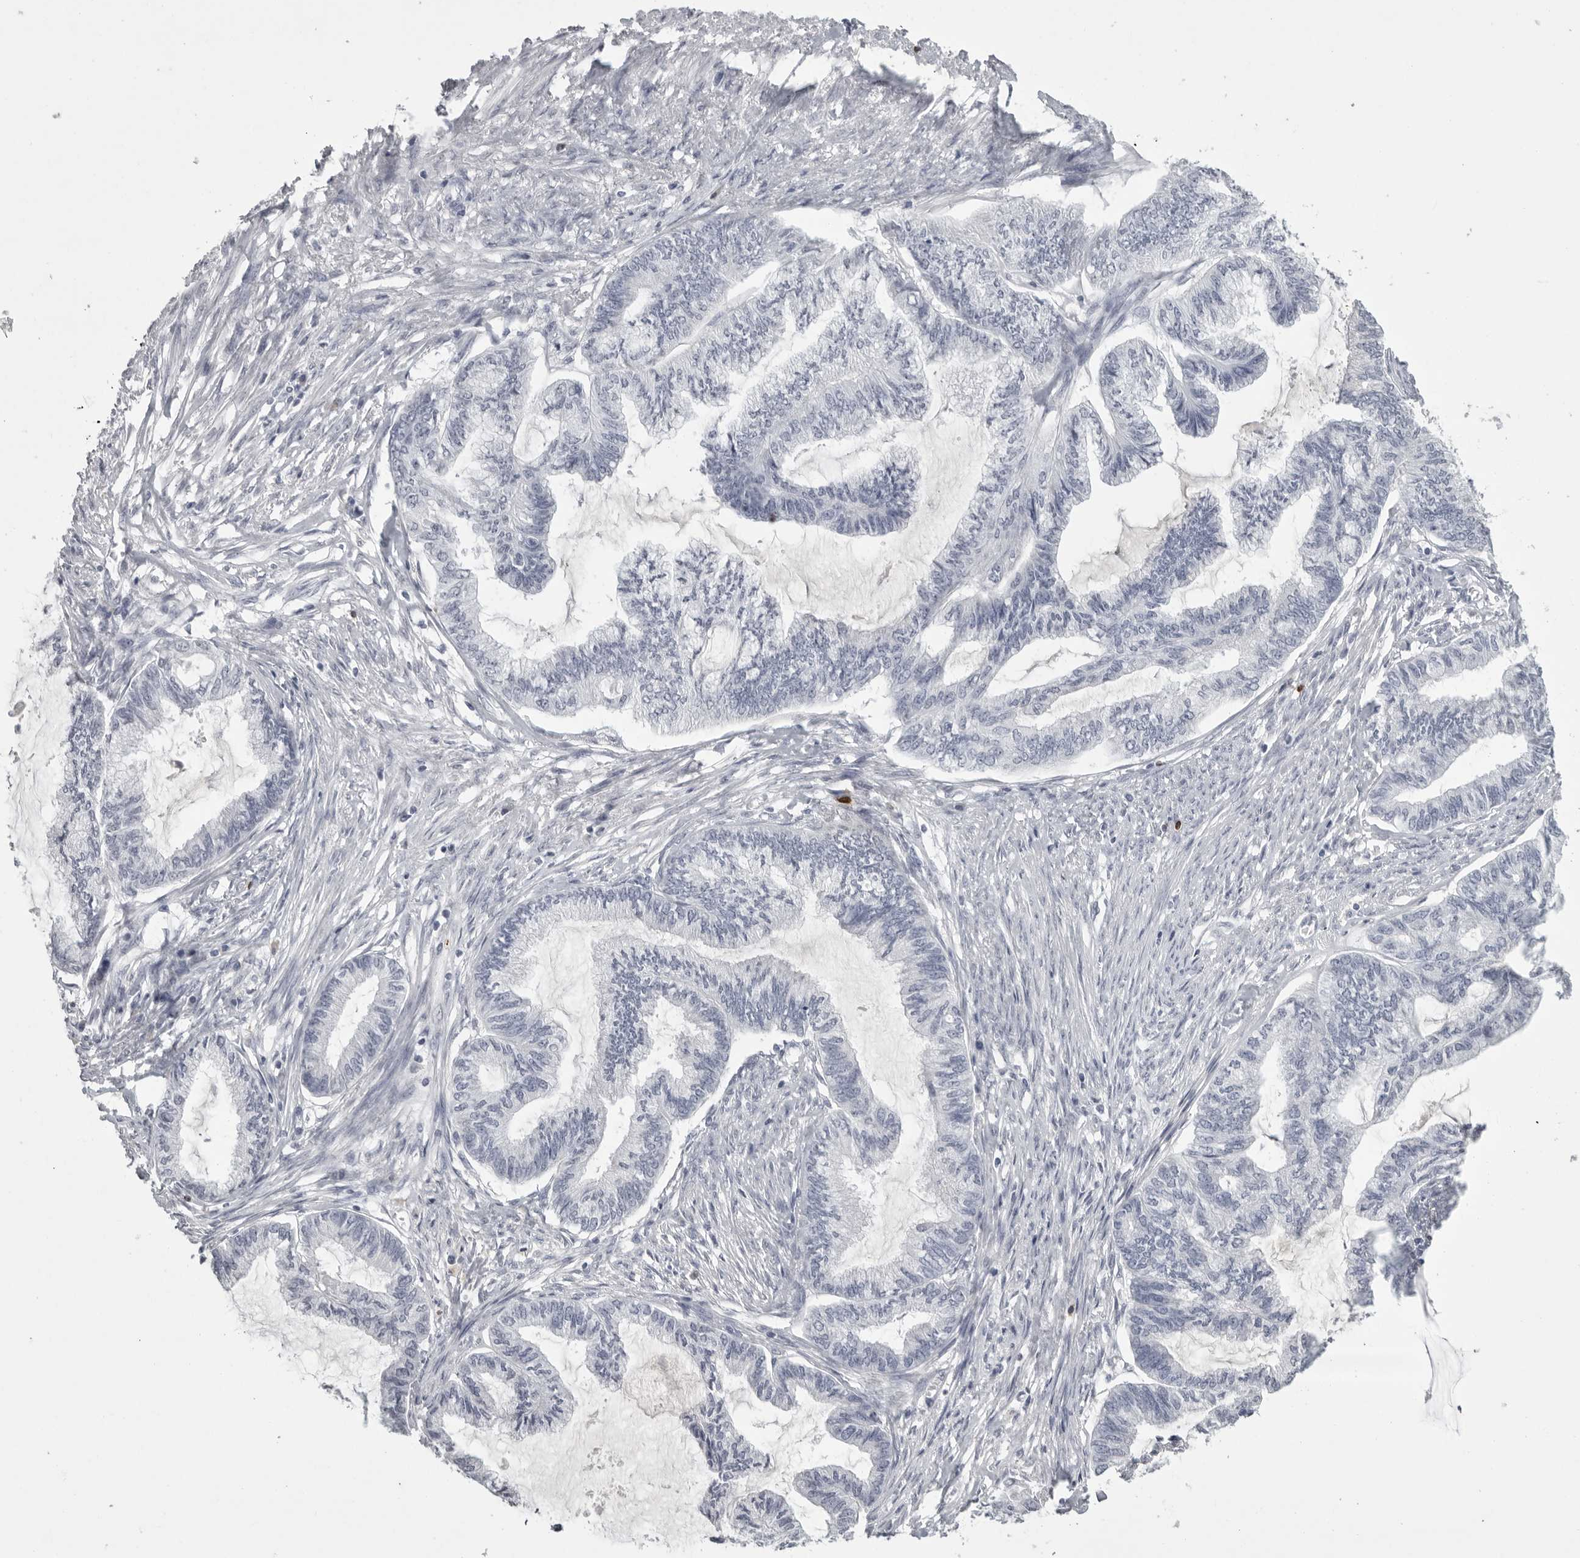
{"staining": {"intensity": "negative", "quantity": "none", "location": "none"}, "tissue": "endometrial cancer", "cell_type": "Tumor cells", "image_type": "cancer", "snomed": [{"axis": "morphology", "description": "Adenocarcinoma, NOS"}, {"axis": "topography", "description": "Endometrium"}], "caption": "There is no significant staining in tumor cells of adenocarcinoma (endometrial).", "gene": "GNLY", "patient": {"sex": "female", "age": 86}}